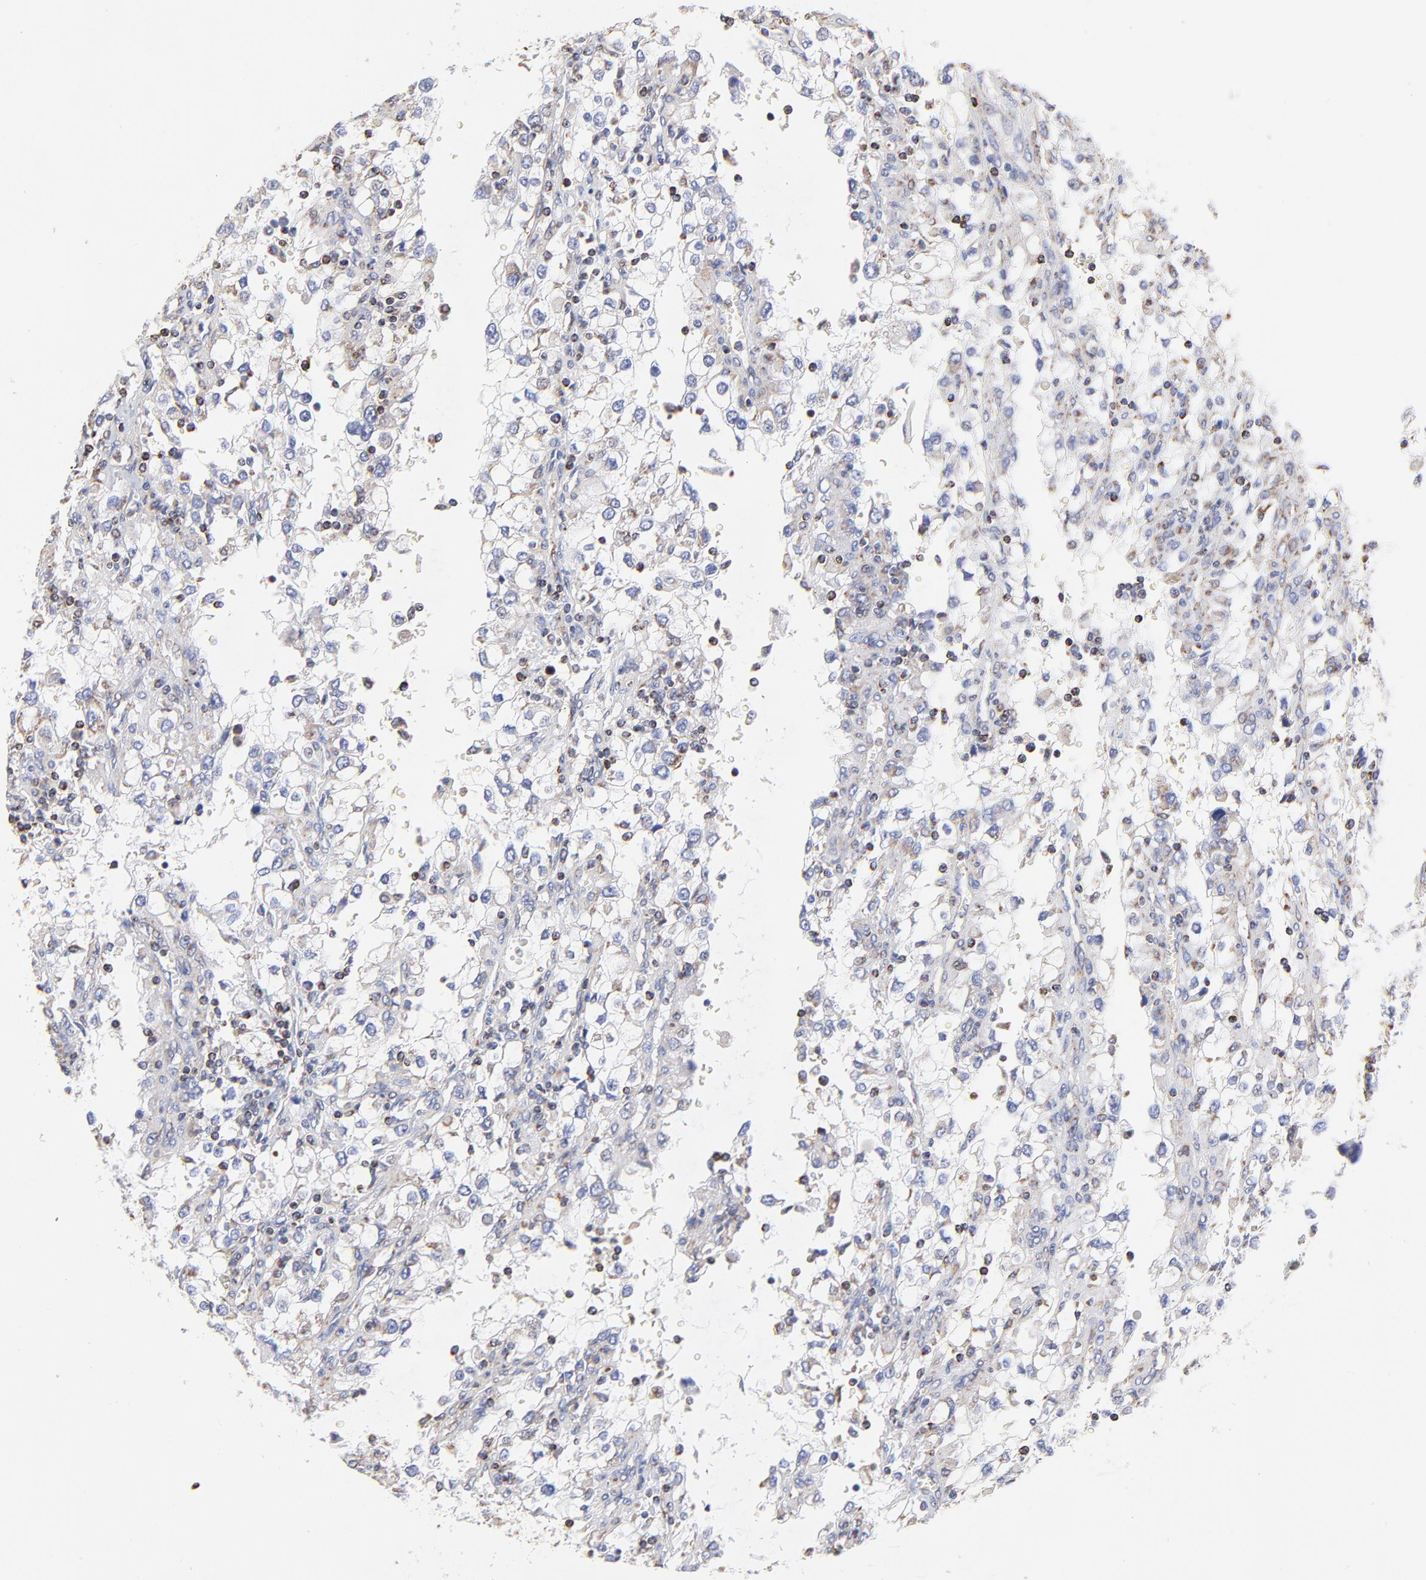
{"staining": {"intensity": "weak", "quantity": "<25%", "location": "cytoplasmic/membranous"}, "tissue": "renal cancer", "cell_type": "Tumor cells", "image_type": "cancer", "snomed": [{"axis": "morphology", "description": "Adenocarcinoma, NOS"}, {"axis": "topography", "description": "Kidney"}], "caption": "Immunohistochemistry micrograph of neoplastic tissue: human renal cancer (adenocarcinoma) stained with DAB (3,3'-diaminobenzidine) shows no significant protein staining in tumor cells. (DAB (3,3'-diaminobenzidine) IHC with hematoxylin counter stain).", "gene": "SSBP1", "patient": {"sex": "female", "age": 52}}